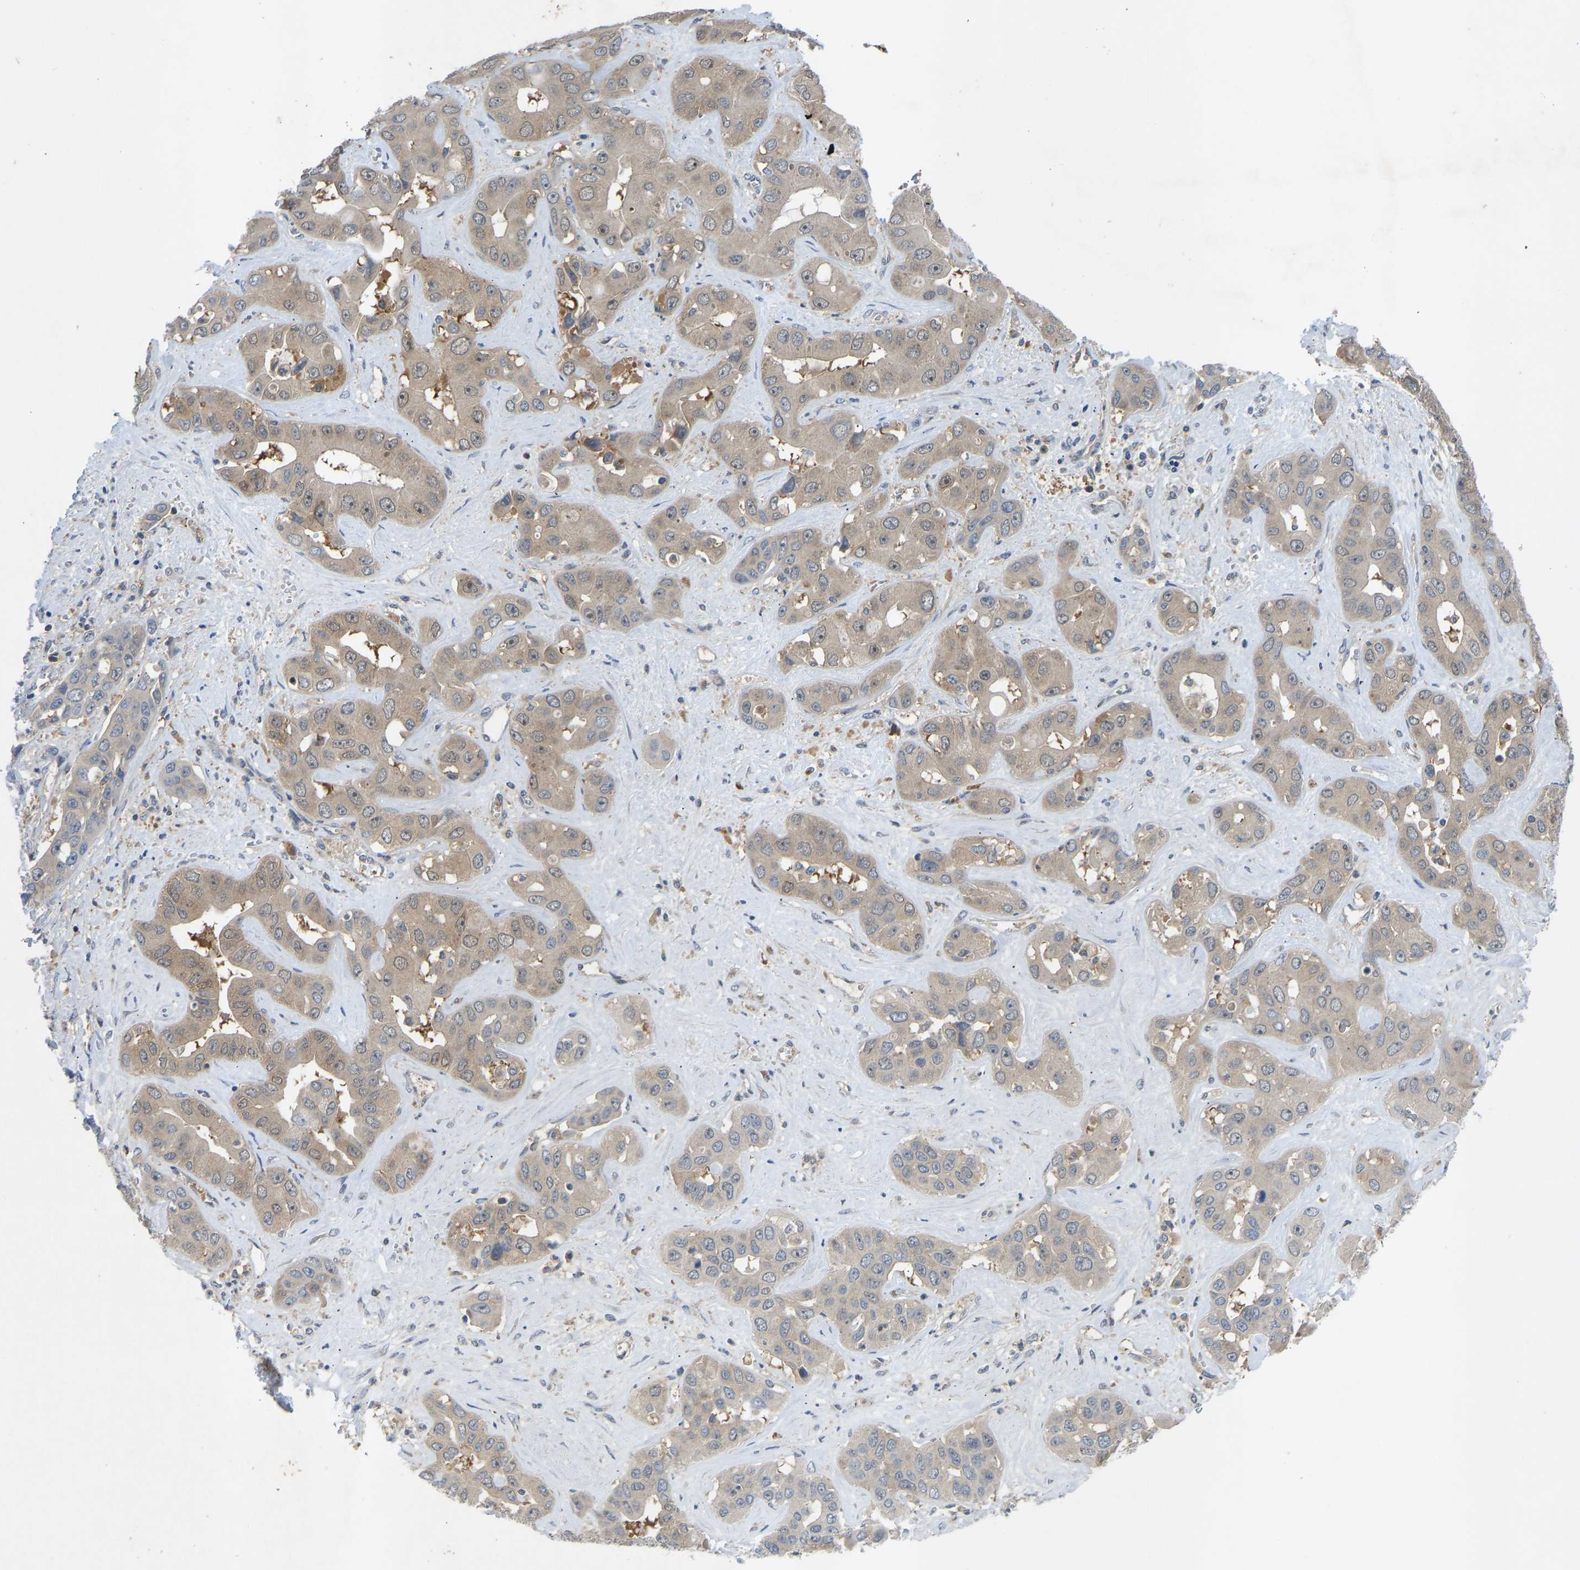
{"staining": {"intensity": "weak", "quantity": "<25%", "location": "nuclear"}, "tissue": "liver cancer", "cell_type": "Tumor cells", "image_type": "cancer", "snomed": [{"axis": "morphology", "description": "Cholangiocarcinoma"}, {"axis": "topography", "description": "Liver"}], "caption": "Immunohistochemistry image of neoplastic tissue: human liver cancer stained with DAB displays no significant protein staining in tumor cells. The staining was performed using DAB (3,3'-diaminobenzidine) to visualize the protein expression in brown, while the nuclei were stained in blue with hematoxylin (Magnification: 20x).", "gene": "ZNF251", "patient": {"sex": "female", "age": 52}}